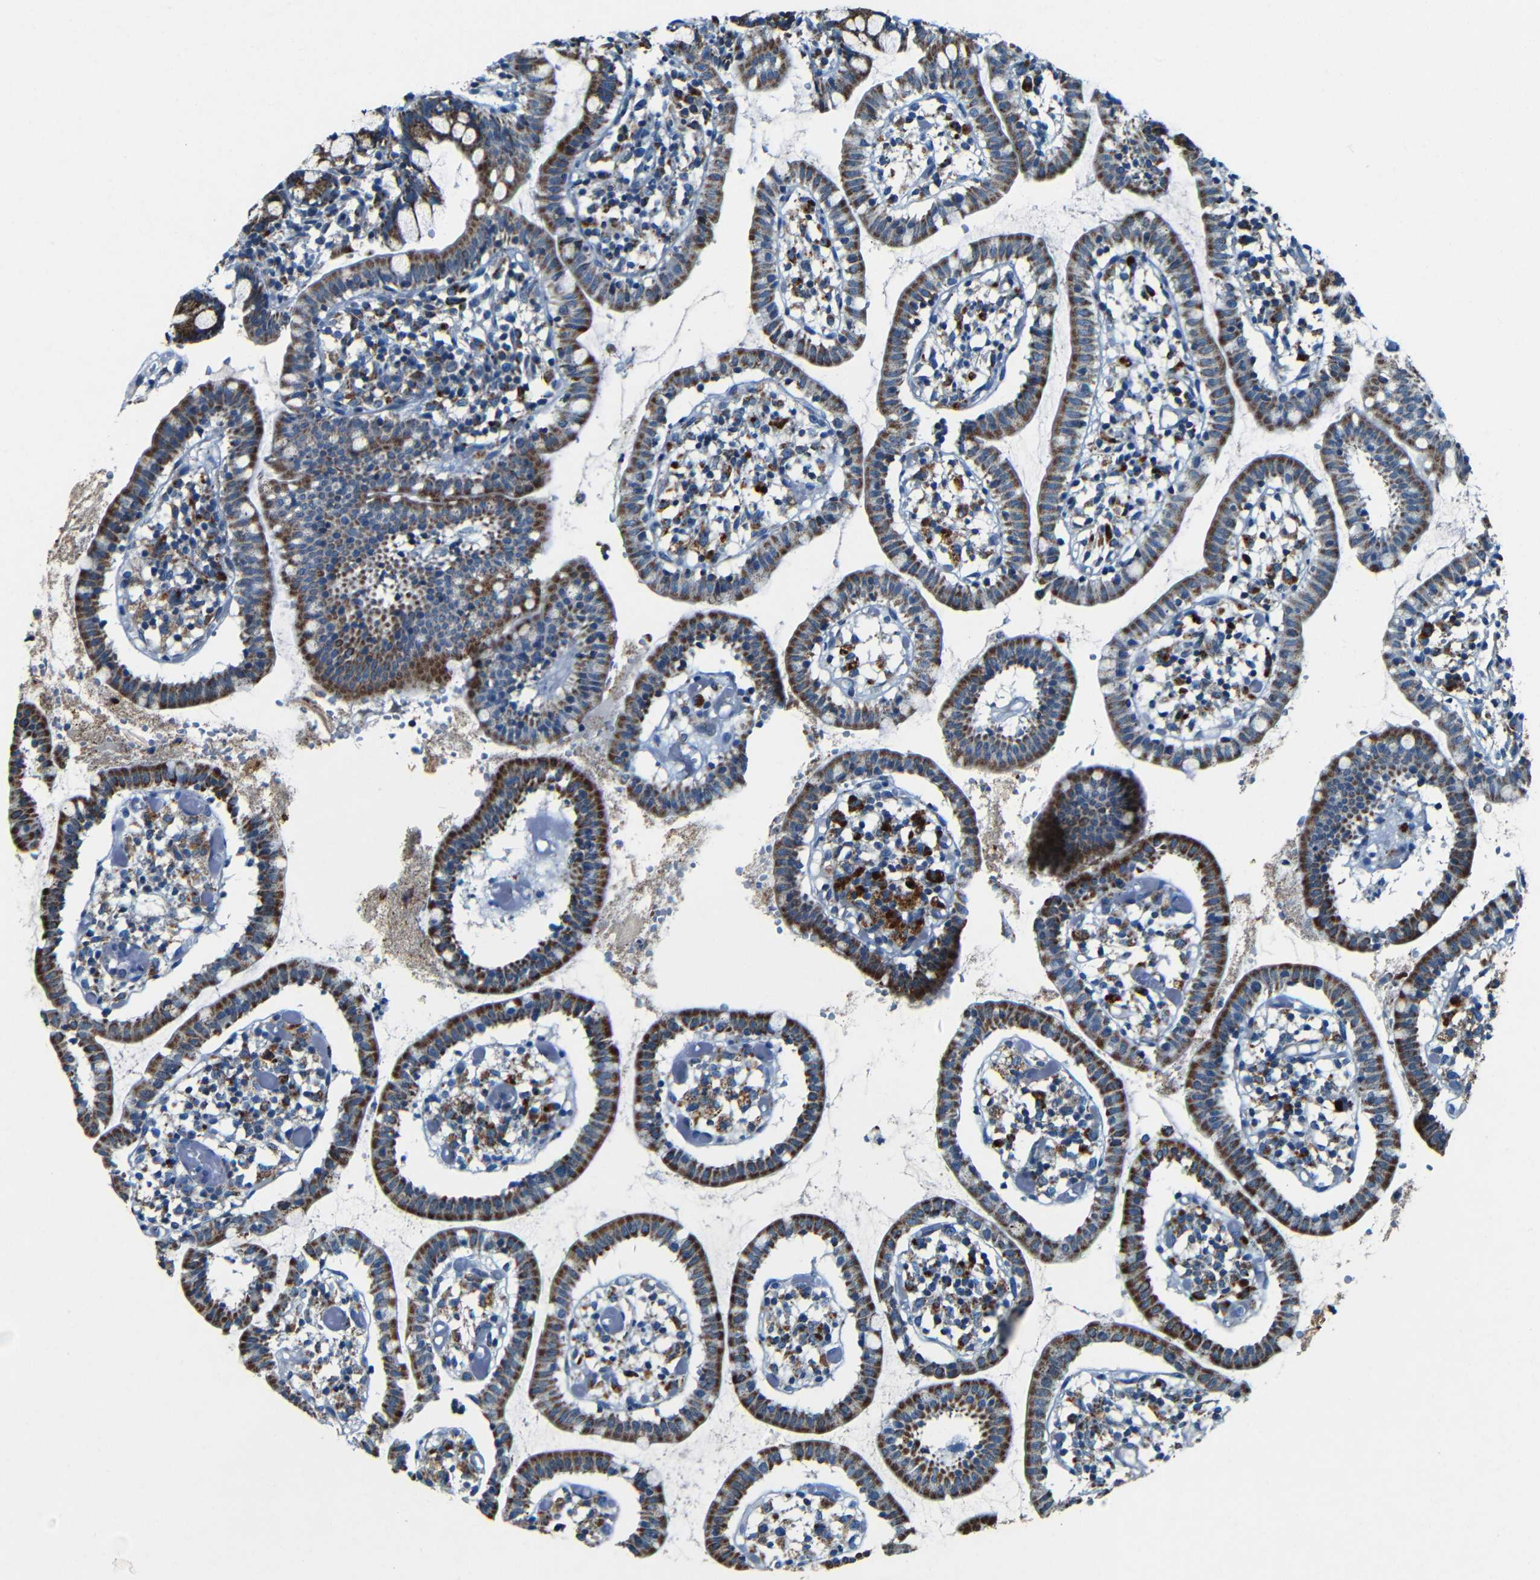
{"staining": {"intensity": "strong", "quantity": ">75%", "location": "cytoplasmic/membranous"}, "tissue": "small intestine", "cell_type": "Glandular cells", "image_type": "normal", "snomed": [{"axis": "morphology", "description": "Normal tissue, NOS"}, {"axis": "morphology", "description": "Cystadenocarcinoma, serous, Metastatic site"}, {"axis": "topography", "description": "Small intestine"}], "caption": "DAB (3,3'-diaminobenzidine) immunohistochemical staining of benign human small intestine shows strong cytoplasmic/membranous protein positivity in approximately >75% of glandular cells. (Brightfield microscopy of DAB IHC at high magnification).", "gene": "WSCD2", "patient": {"sex": "female", "age": 61}}